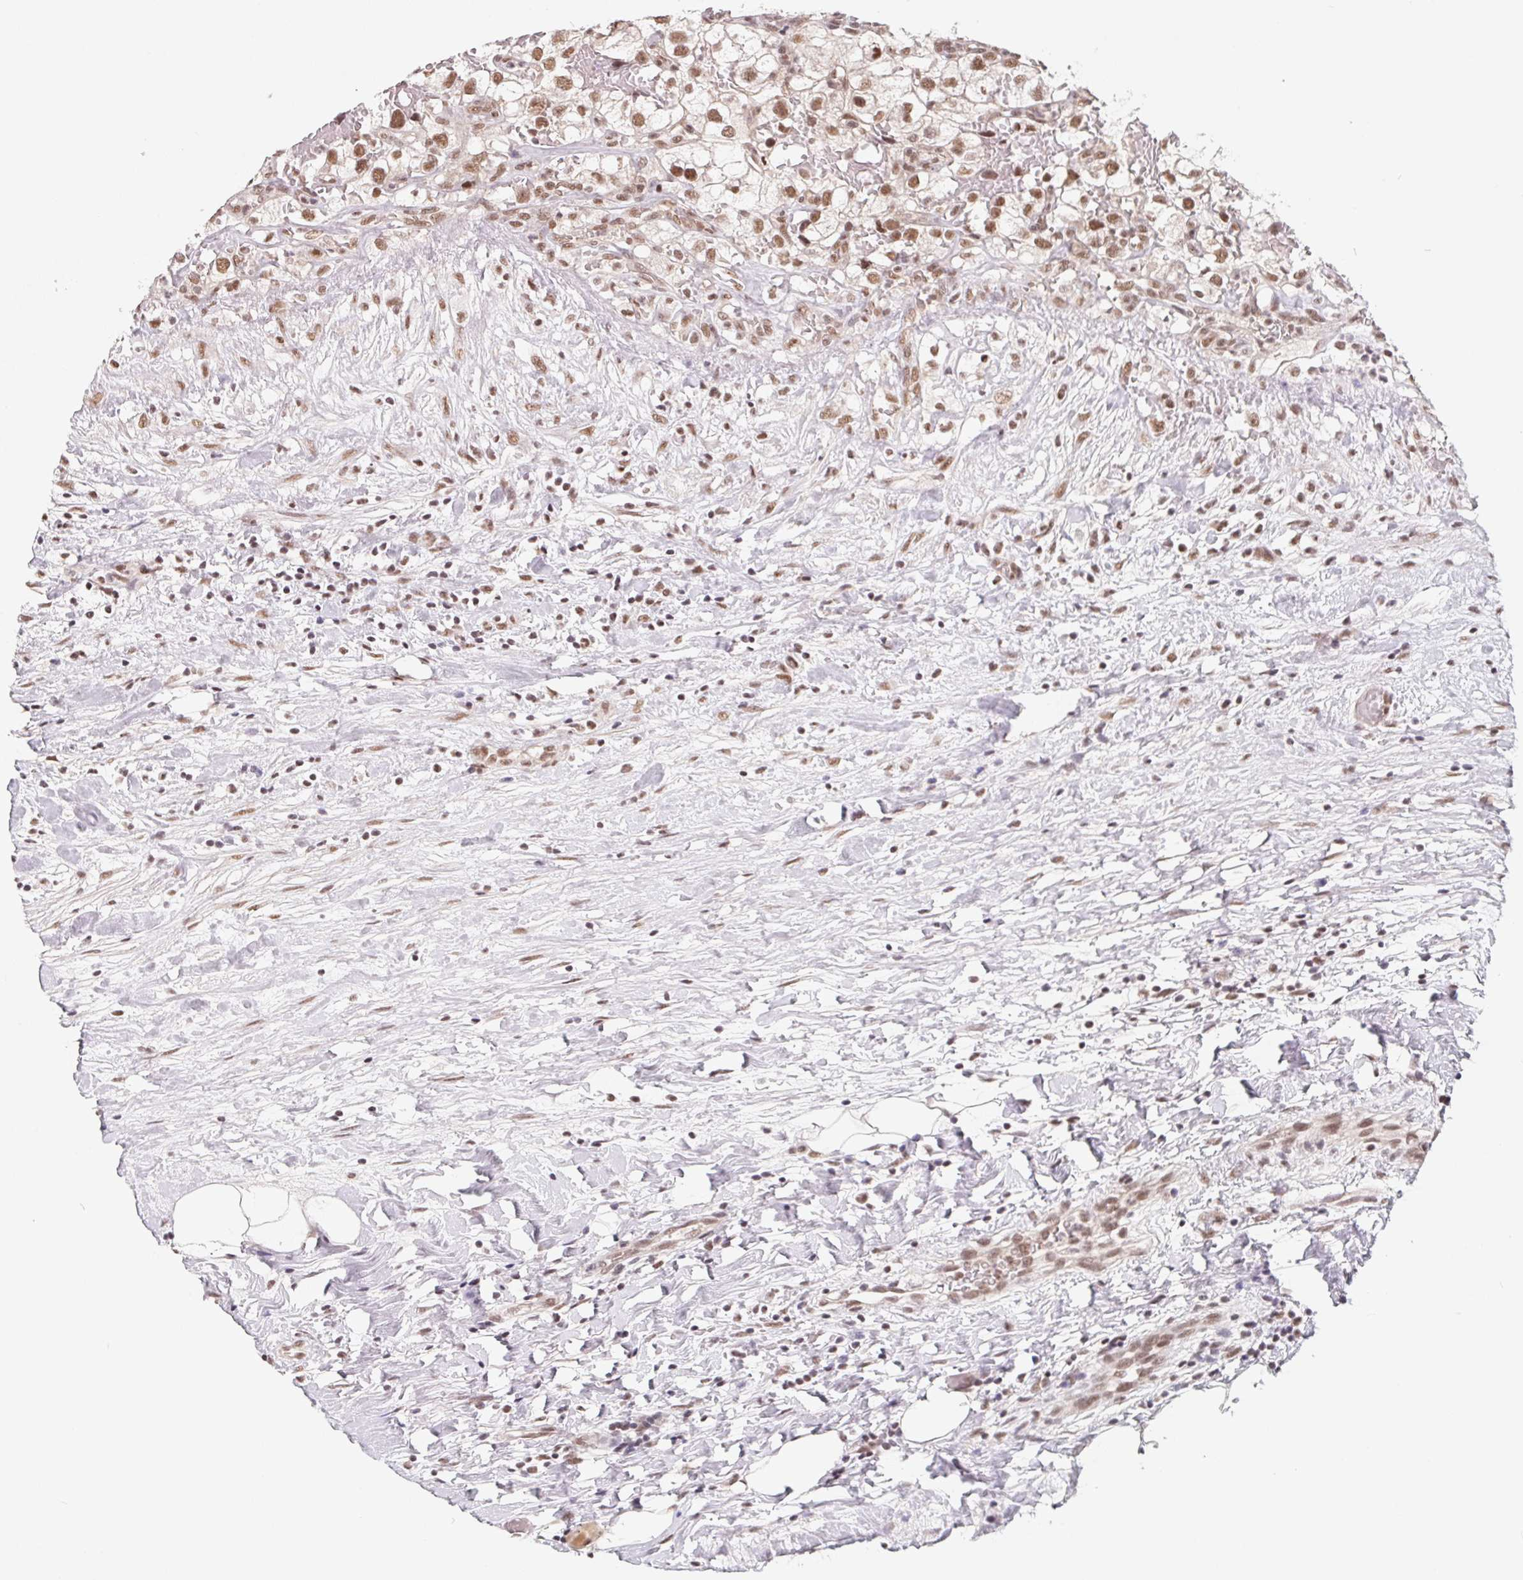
{"staining": {"intensity": "moderate", "quantity": ">75%", "location": "nuclear"}, "tissue": "renal cancer", "cell_type": "Tumor cells", "image_type": "cancer", "snomed": [{"axis": "morphology", "description": "Adenocarcinoma, NOS"}, {"axis": "topography", "description": "Kidney"}], "caption": "Adenocarcinoma (renal) stained with DAB immunohistochemistry (IHC) shows medium levels of moderate nuclear expression in about >75% of tumor cells.", "gene": "TCERG1", "patient": {"sex": "male", "age": 59}}